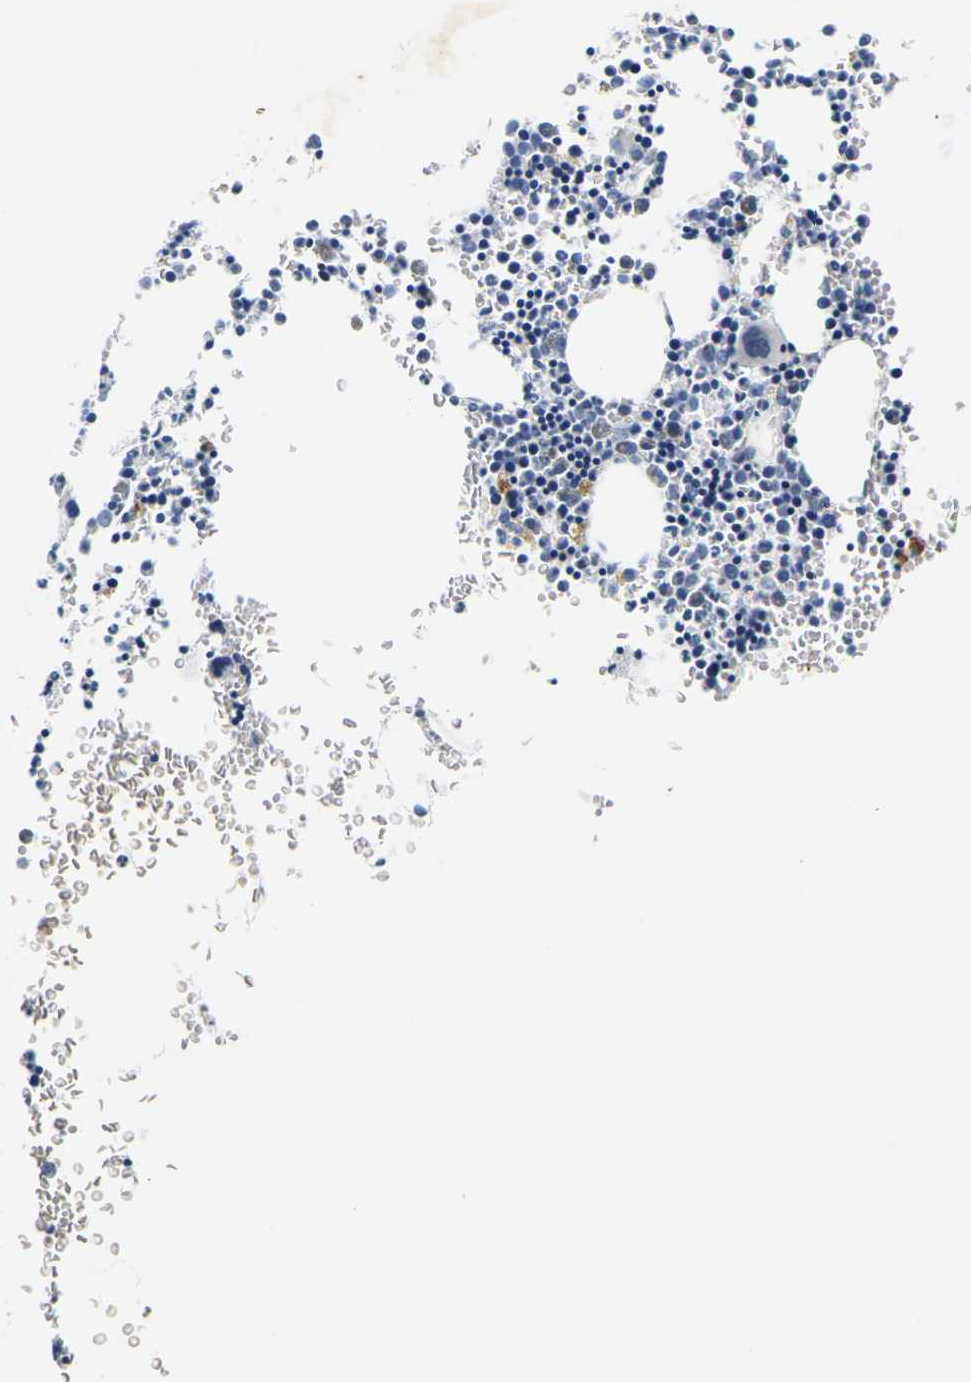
{"staining": {"intensity": "negative", "quantity": "none", "location": "none"}, "tissue": "bone marrow", "cell_type": "Hematopoietic cells", "image_type": "normal", "snomed": [{"axis": "morphology", "description": "Normal tissue, NOS"}, {"axis": "morphology", "description": "Inflammation, NOS"}, {"axis": "topography", "description": "Bone marrow"}], "caption": "Immunohistochemistry (IHC) image of normal bone marrow stained for a protein (brown), which displays no staining in hematopoietic cells.", "gene": "NOCT", "patient": {"sex": "female", "age": 61}}